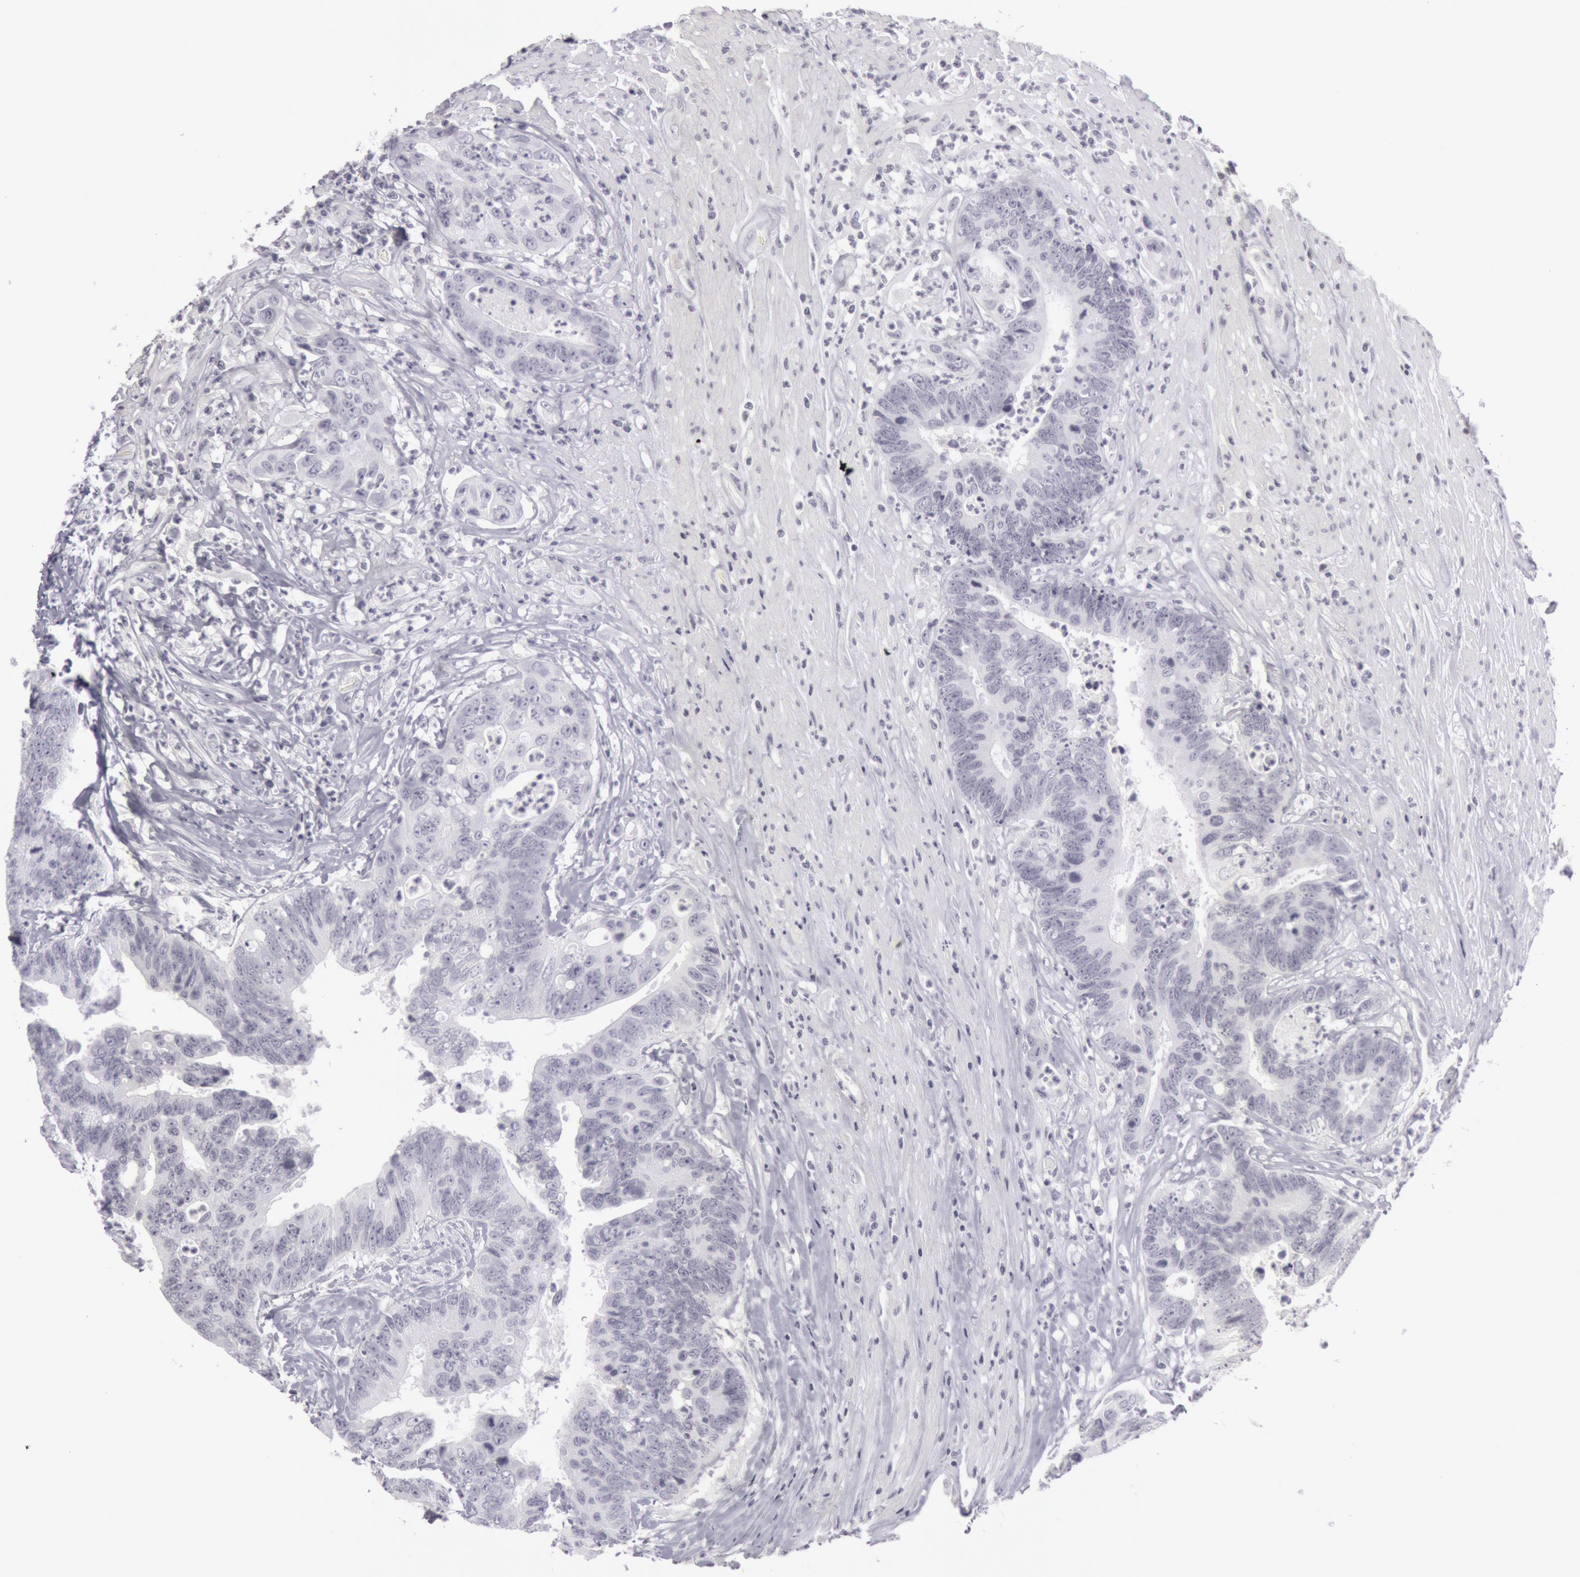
{"staining": {"intensity": "negative", "quantity": "none", "location": "none"}, "tissue": "colorectal cancer", "cell_type": "Tumor cells", "image_type": "cancer", "snomed": [{"axis": "morphology", "description": "Adenocarcinoma, NOS"}, {"axis": "topography", "description": "Rectum"}], "caption": "Immunohistochemical staining of colorectal cancer (adenocarcinoma) demonstrates no significant positivity in tumor cells.", "gene": "KRT16", "patient": {"sex": "female", "age": 65}}